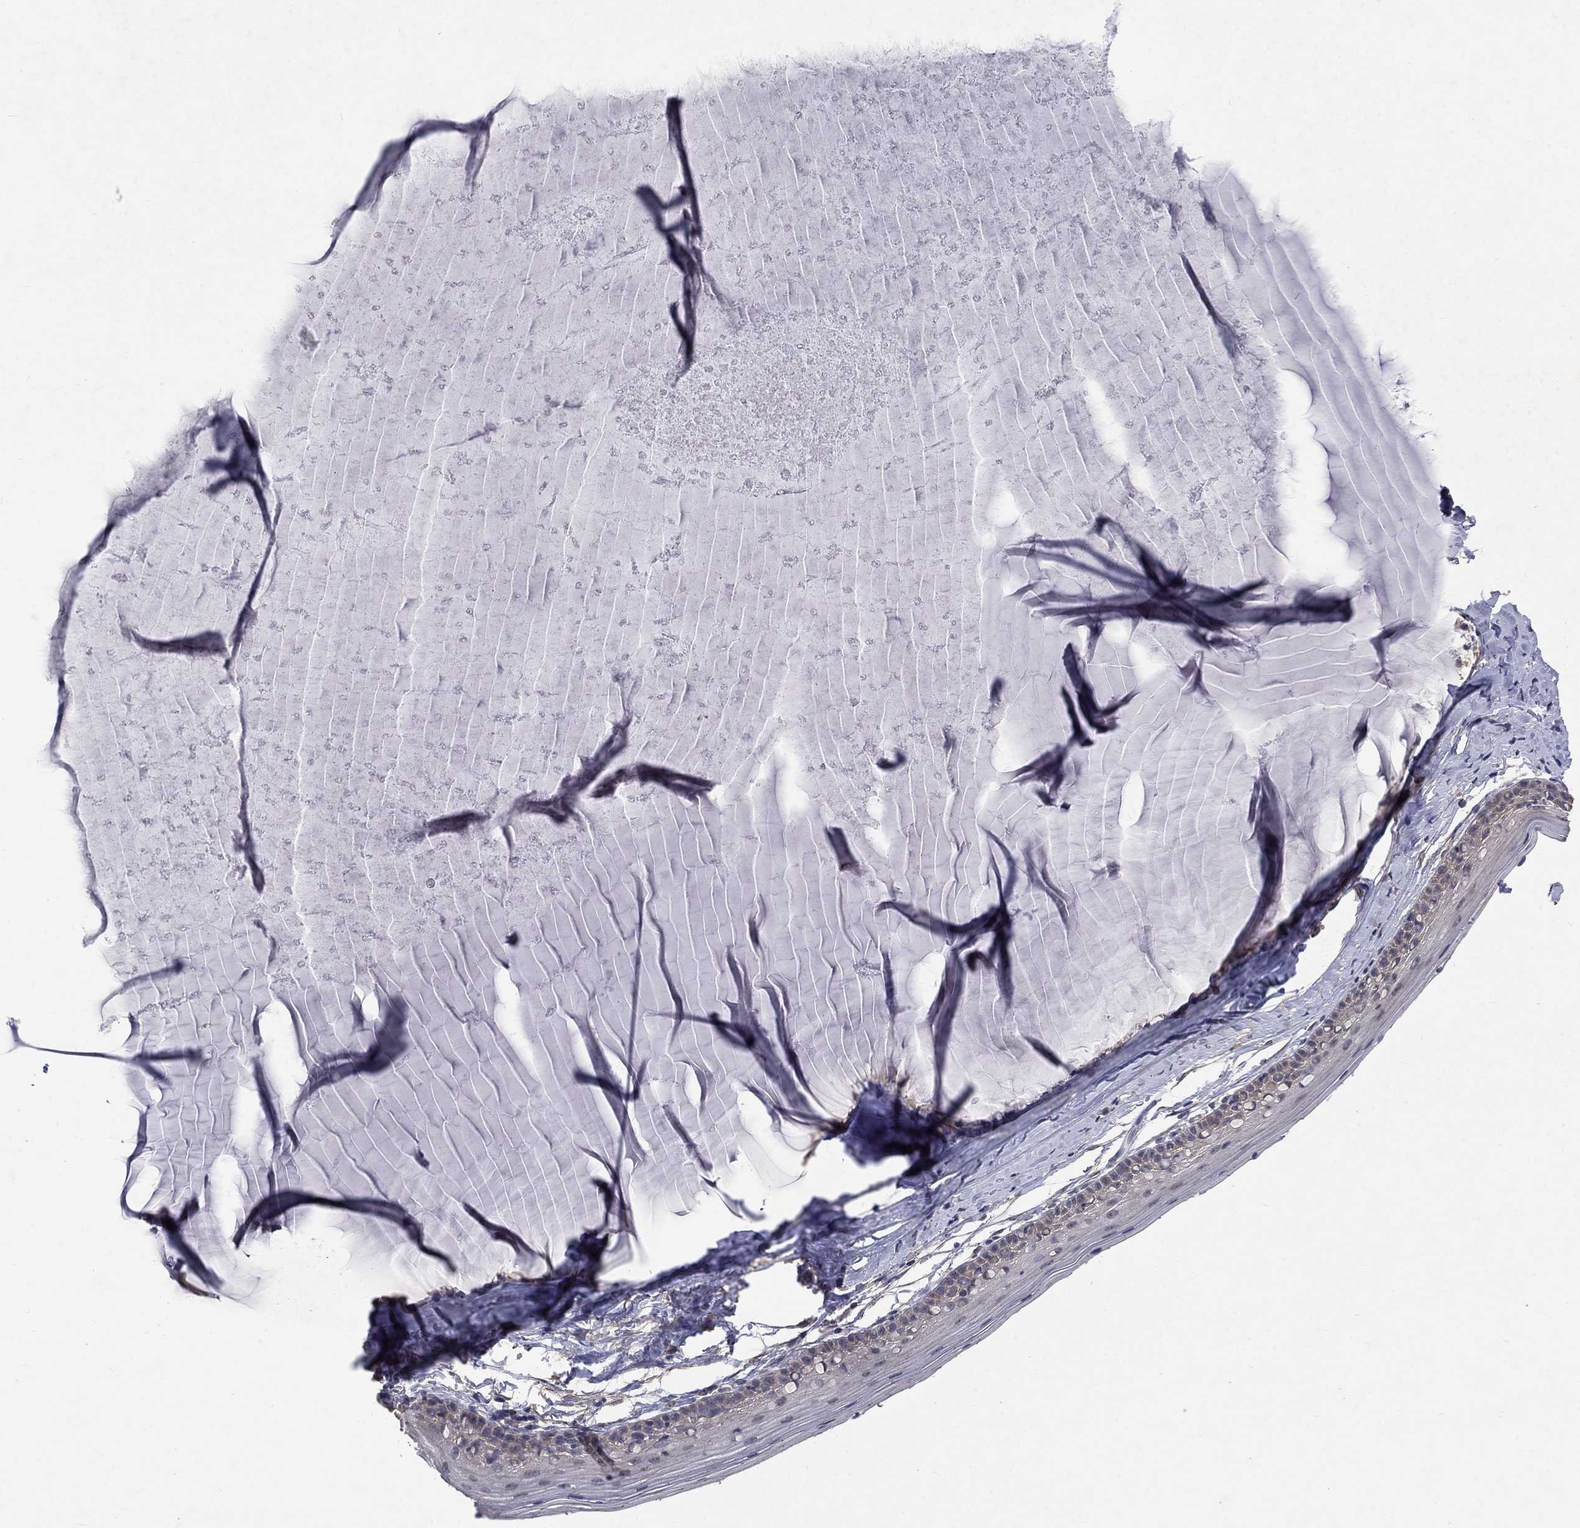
{"staining": {"intensity": "negative", "quantity": "none", "location": "none"}, "tissue": "cervix", "cell_type": "Glandular cells", "image_type": "normal", "snomed": [{"axis": "morphology", "description": "Normal tissue, NOS"}, {"axis": "topography", "description": "Cervix"}], "caption": "Immunohistochemical staining of unremarkable human cervix demonstrates no significant positivity in glandular cells. Brightfield microscopy of immunohistochemistry stained with DAB (brown) and hematoxylin (blue), captured at high magnification.", "gene": "CHST5", "patient": {"sex": "female", "age": 40}}